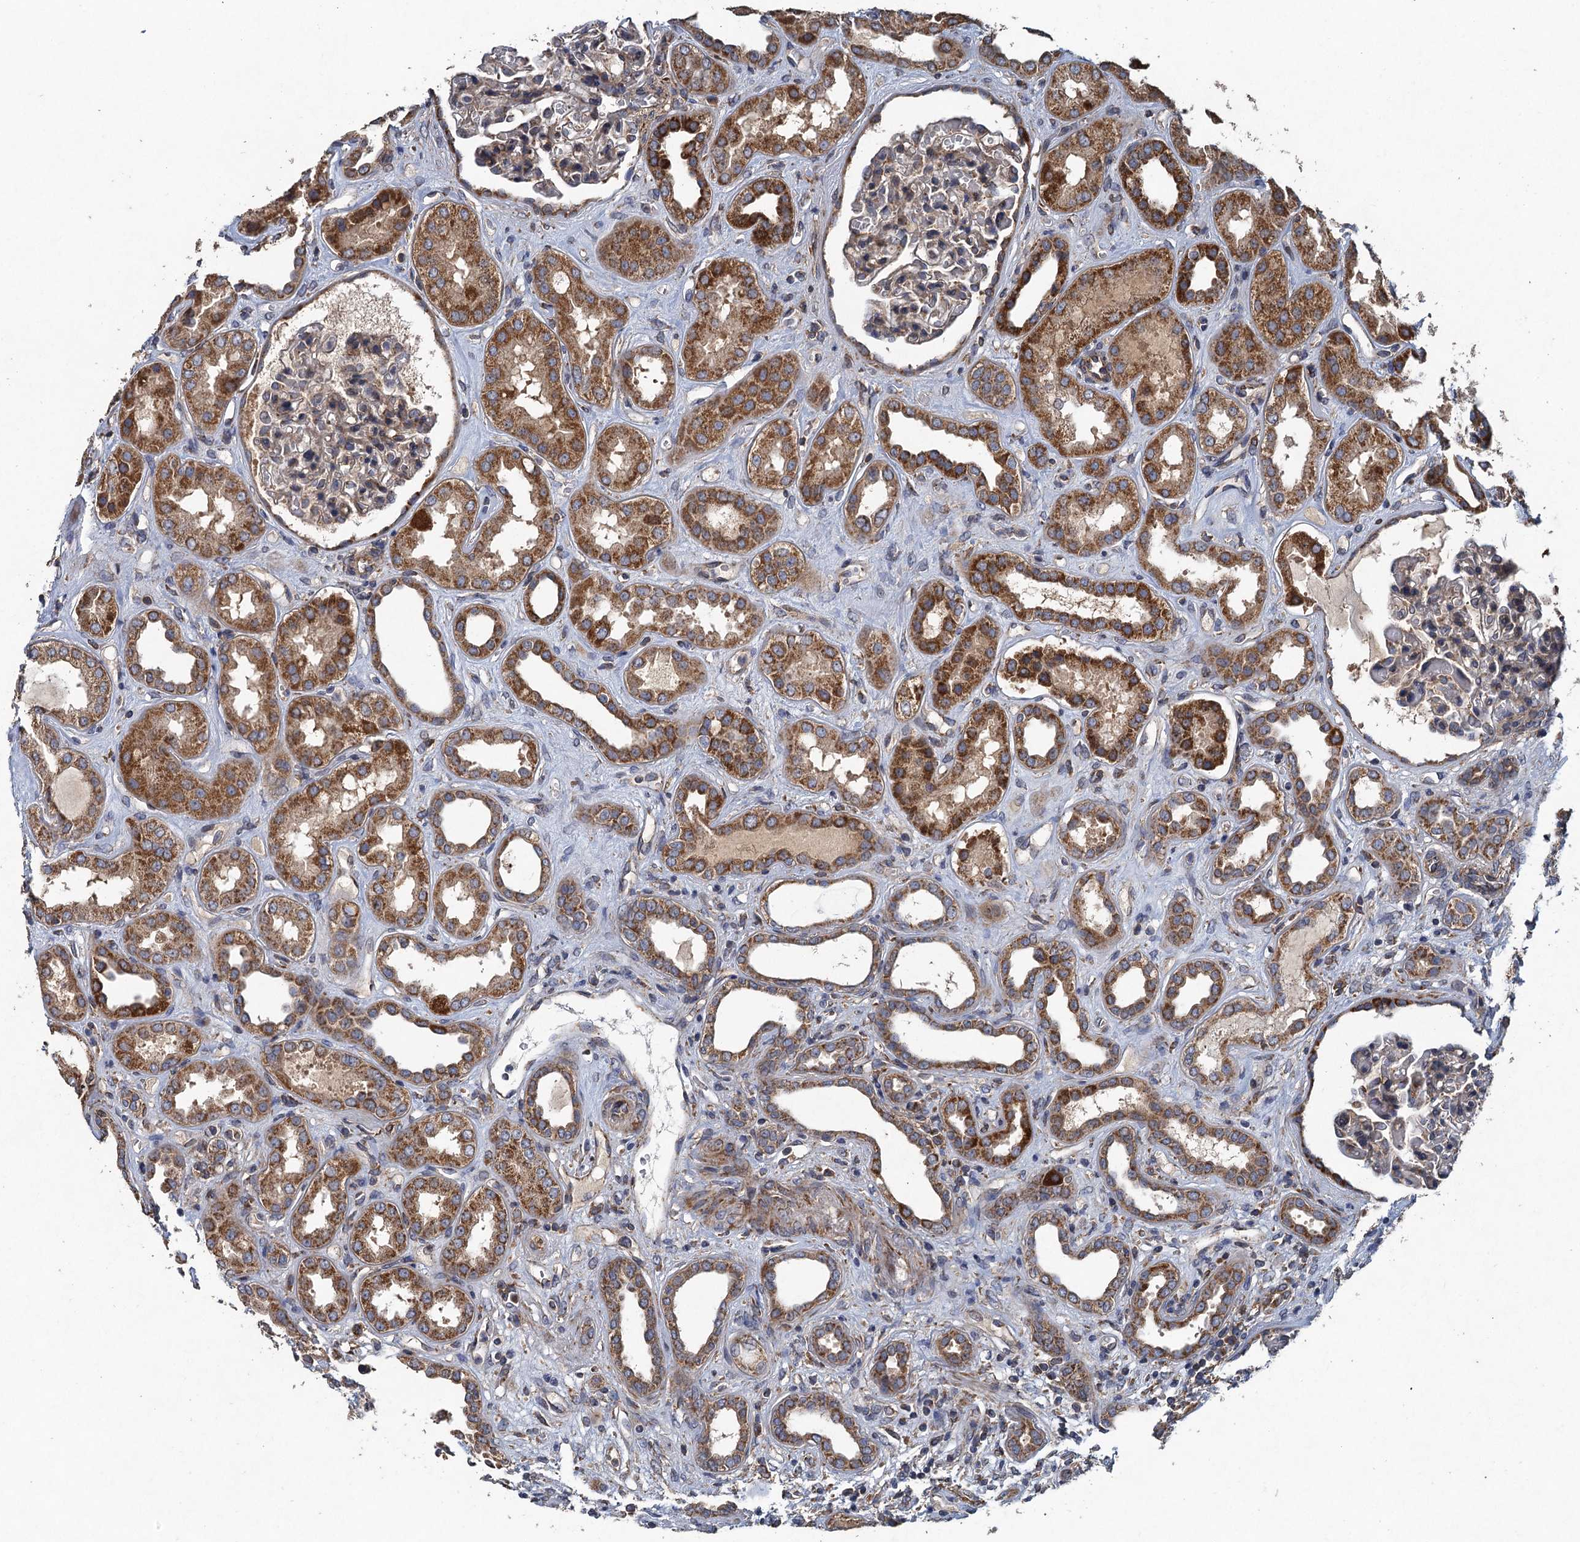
{"staining": {"intensity": "weak", "quantity": "25%-75%", "location": "cytoplasmic/membranous"}, "tissue": "kidney", "cell_type": "Cells in glomeruli", "image_type": "normal", "snomed": [{"axis": "morphology", "description": "Normal tissue, NOS"}, {"axis": "topography", "description": "Kidney"}], "caption": "Protein positivity by immunohistochemistry exhibits weak cytoplasmic/membranous positivity in about 25%-75% of cells in glomeruli in benign kidney. The staining is performed using DAB brown chromogen to label protein expression. The nuclei are counter-stained blue using hematoxylin.", "gene": "BCS1L", "patient": {"sex": "male", "age": 59}}